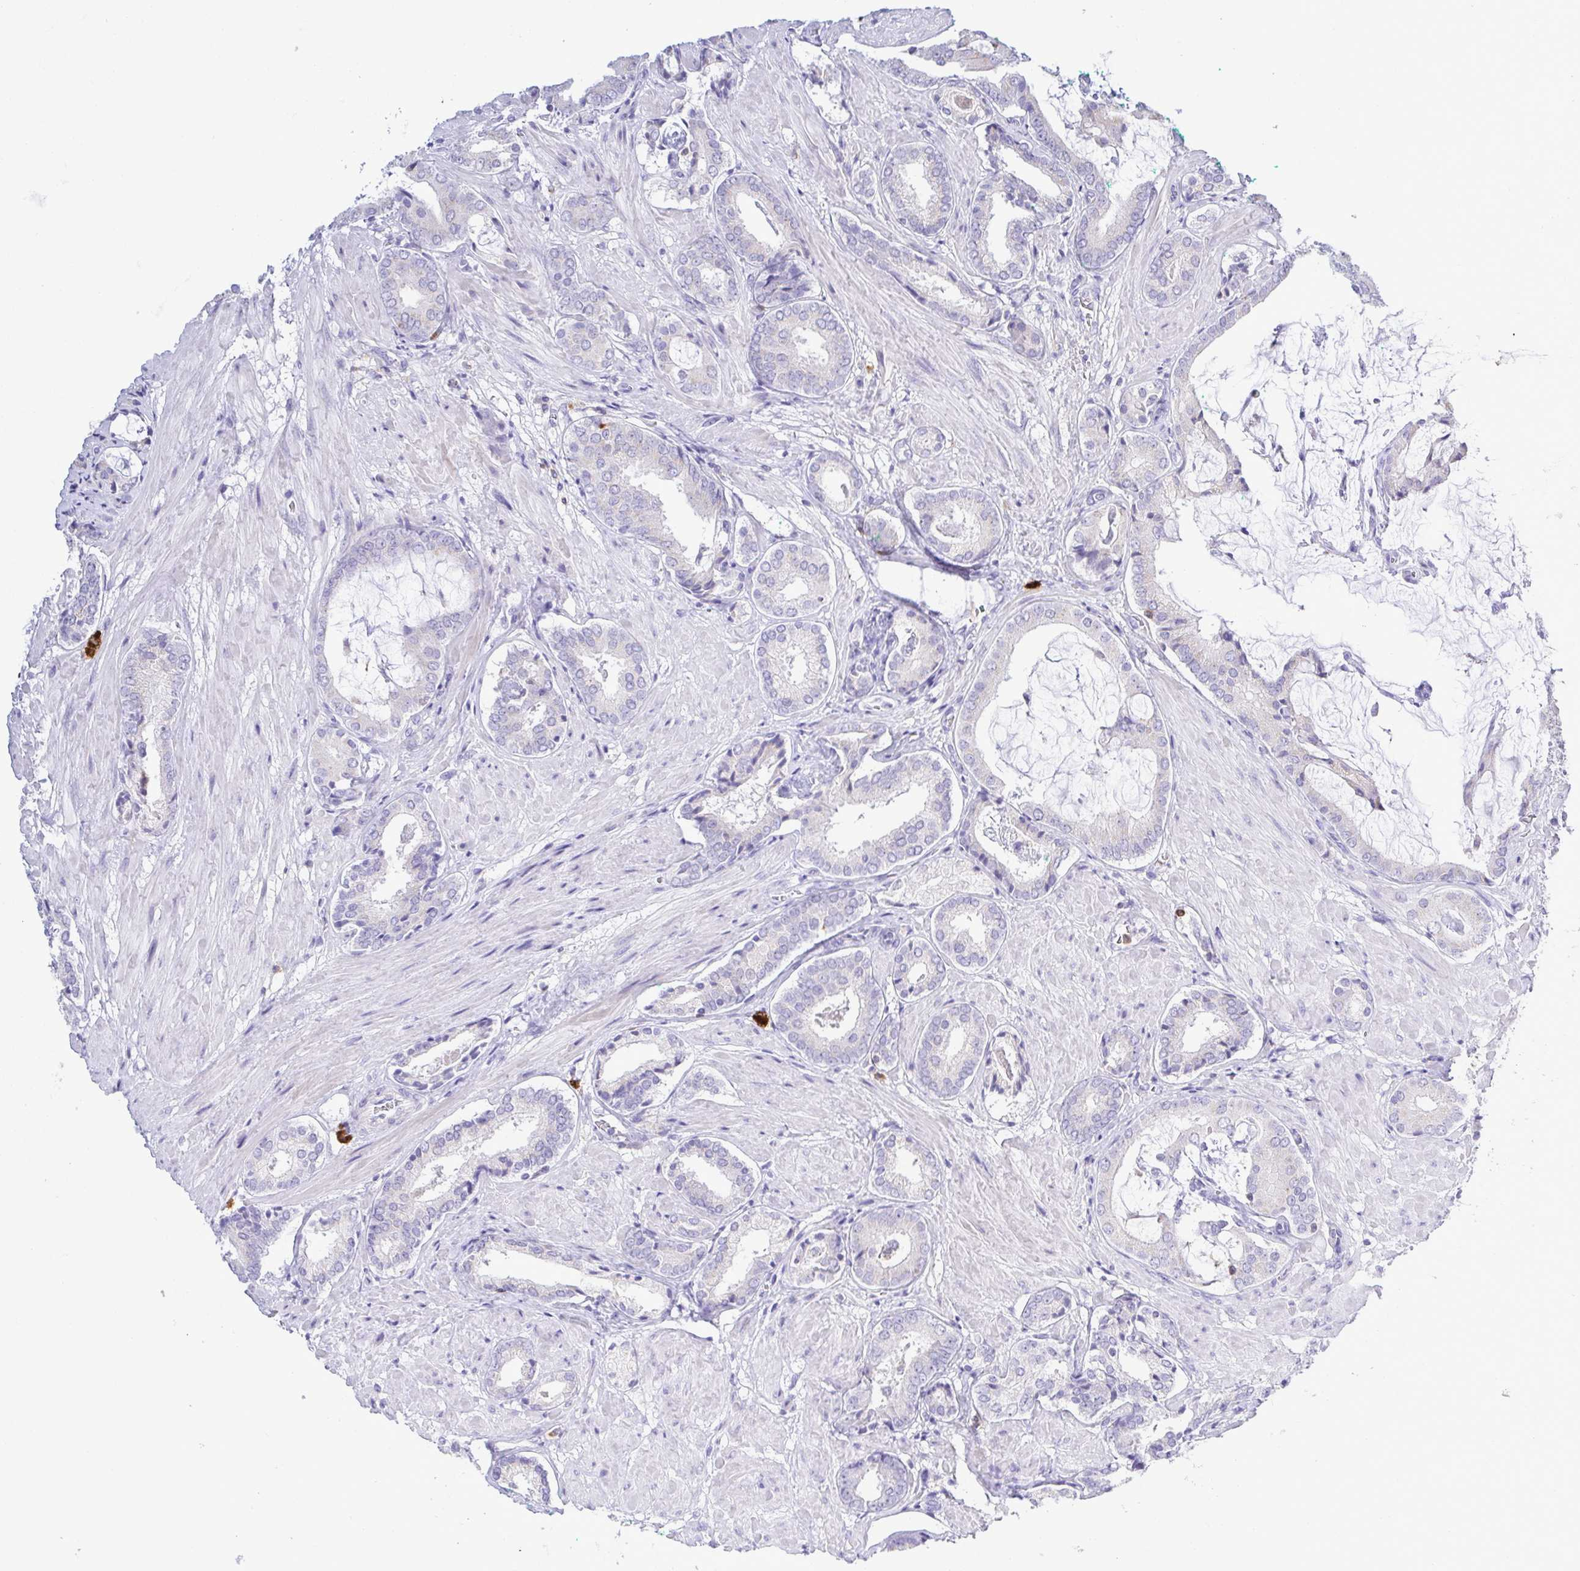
{"staining": {"intensity": "negative", "quantity": "none", "location": "none"}, "tissue": "prostate cancer", "cell_type": "Tumor cells", "image_type": "cancer", "snomed": [{"axis": "morphology", "description": "Adenocarcinoma, High grade"}, {"axis": "topography", "description": "Prostate"}], "caption": "This is an immunohistochemistry micrograph of prostate cancer. There is no expression in tumor cells.", "gene": "PGLYRP1", "patient": {"sex": "male", "age": 56}}